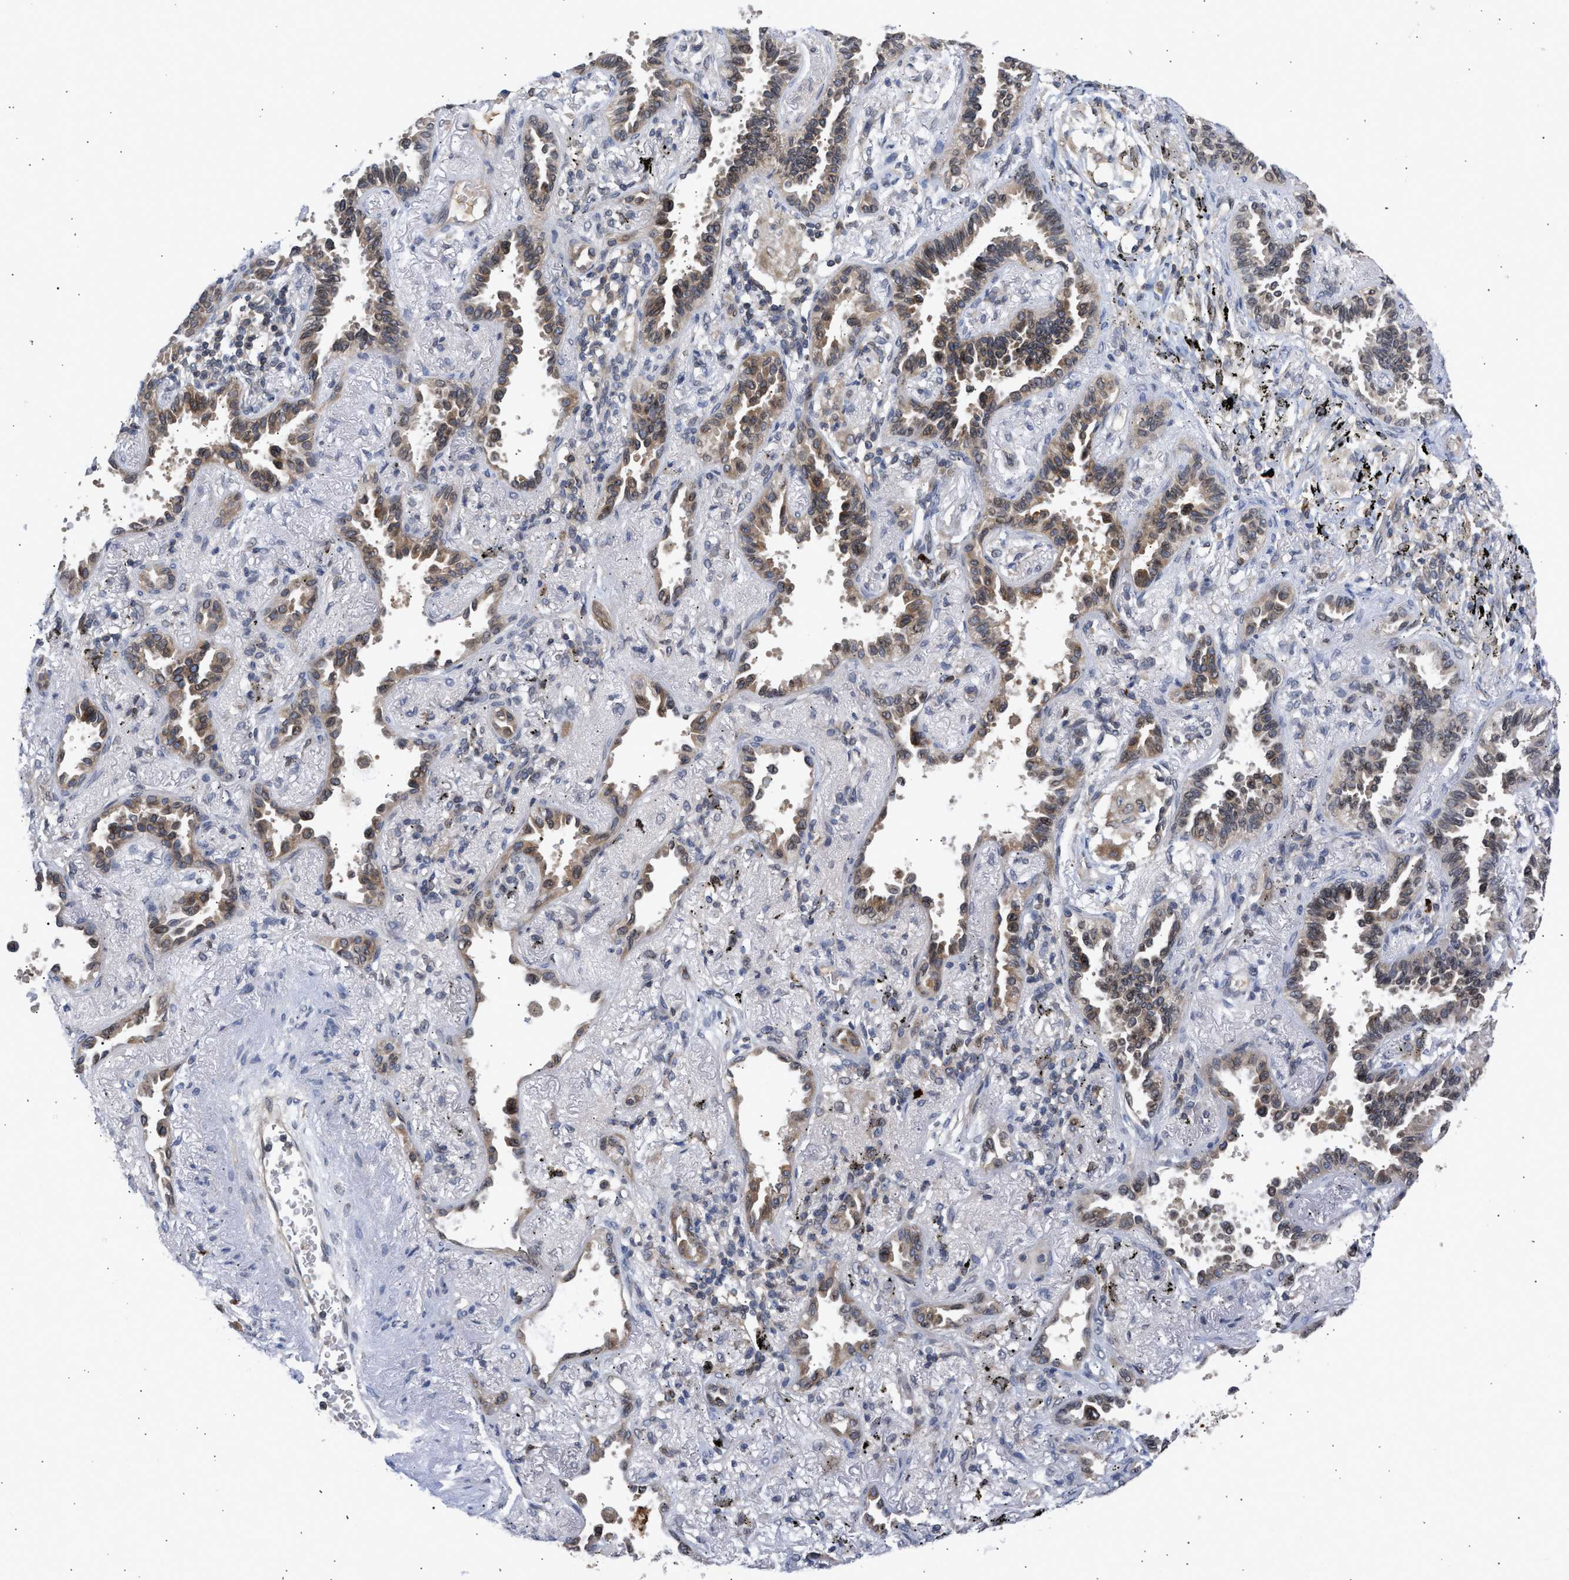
{"staining": {"intensity": "weak", "quantity": "25%-75%", "location": "cytoplasmic/membranous,nuclear"}, "tissue": "lung cancer", "cell_type": "Tumor cells", "image_type": "cancer", "snomed": [{"axis": "morphology", "description": "Adenocarcinoma, NOS"}, {"axis": "topography", "description": "Lung"}], "caption": "Lung cancer (adenocarcinoma) tissue displays weak cytoplasmic/membranous and nuclear staining in about 25%-75% of tumor cells", "gene": "NUP62", "patient": {"sex": "male", "age": 59}}